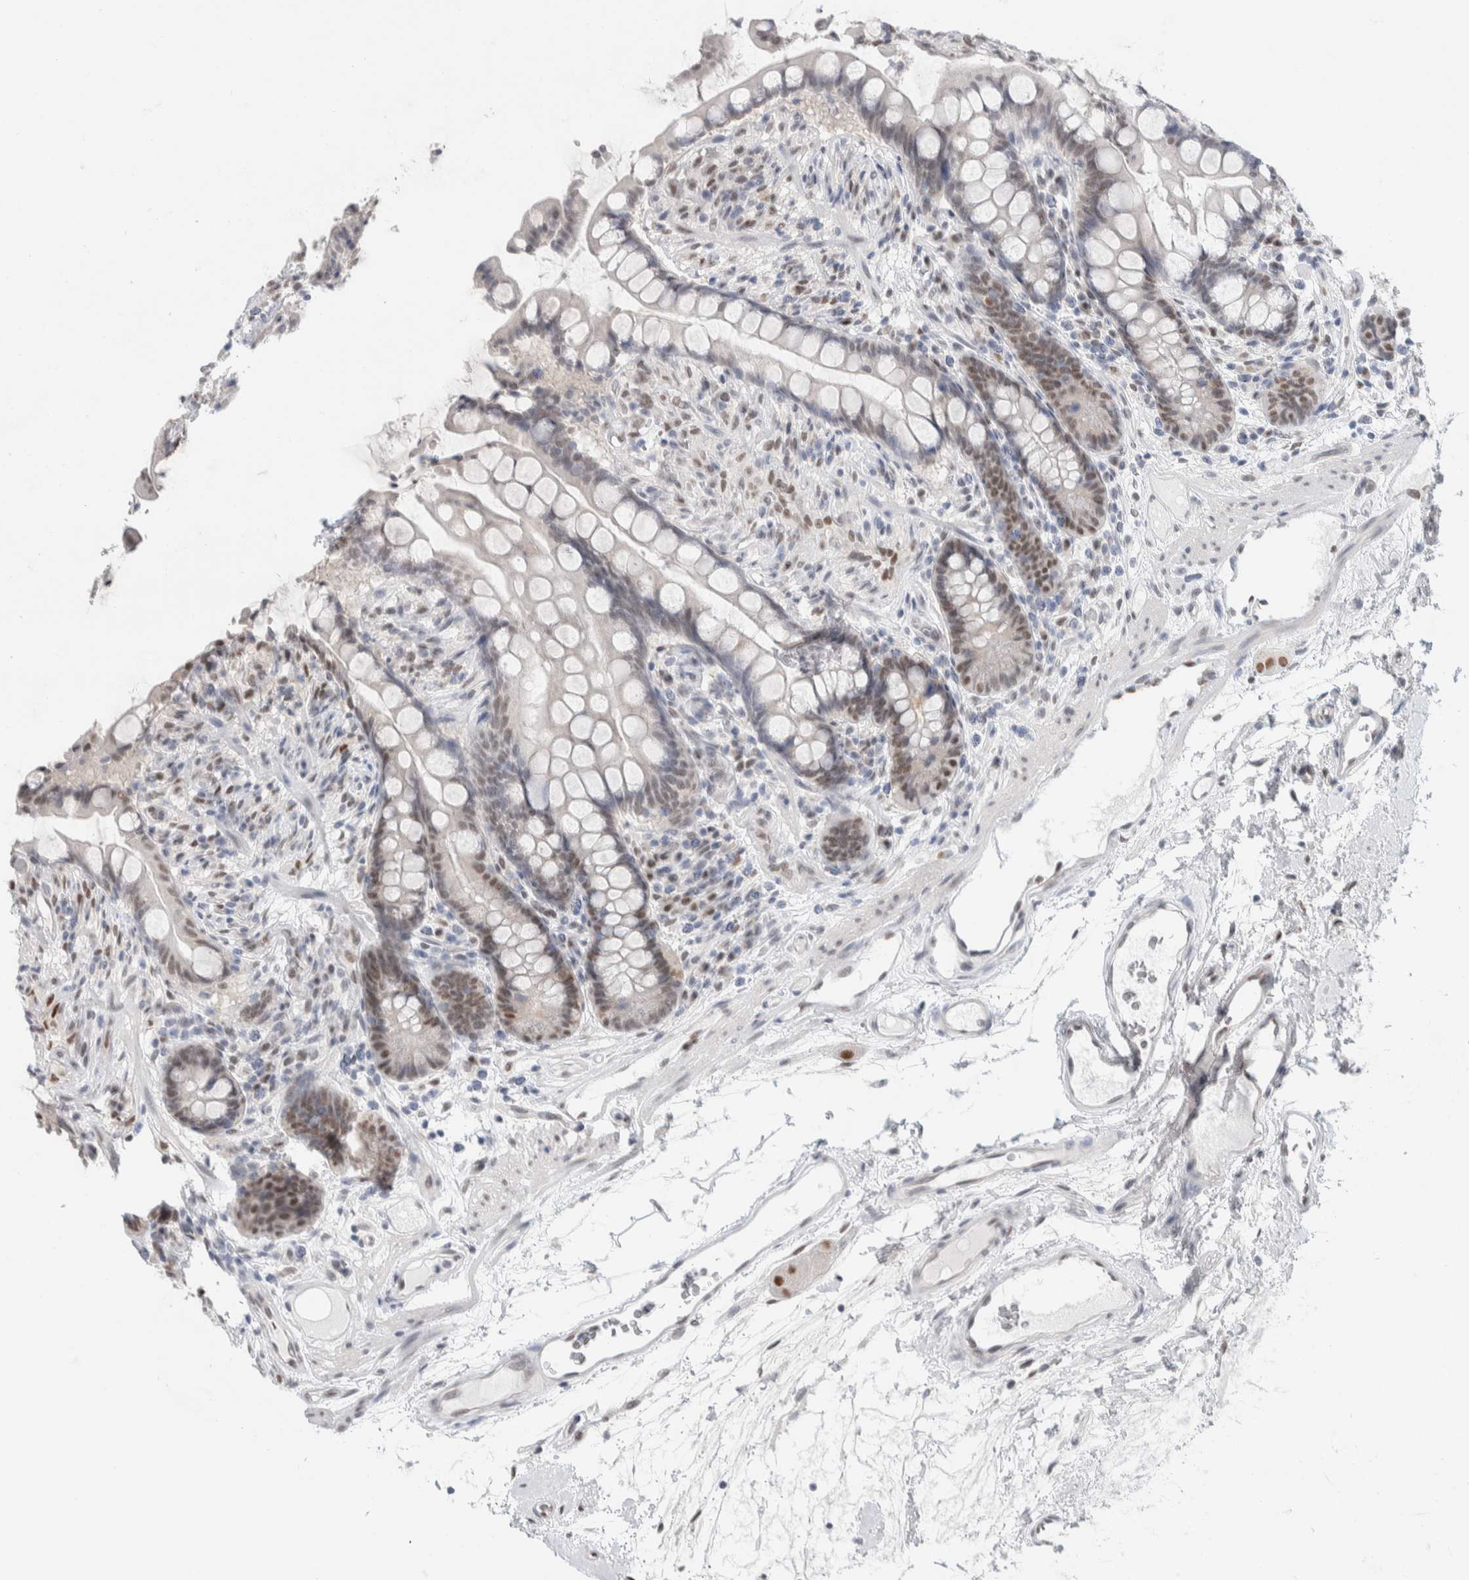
{"staining": {"intensity": "negative", "quantity": "none", "location": "none"}, "tissue": "colon", "cell_type": "Endothelial cells", "image_type": "normal", "snomed": [{"axis": "morphology", "description": "Normal tissue, NOS"}, {"axis": "topography", "description": "Colon"}], "caption": "DAB (3,3'-diaminobenzidine) immunohistochemical staining of normal colon demonstrates no significant positivity in endothelial cells.", "gene": "PRMT1", "patient": {"sex": "male", "age": 73}}